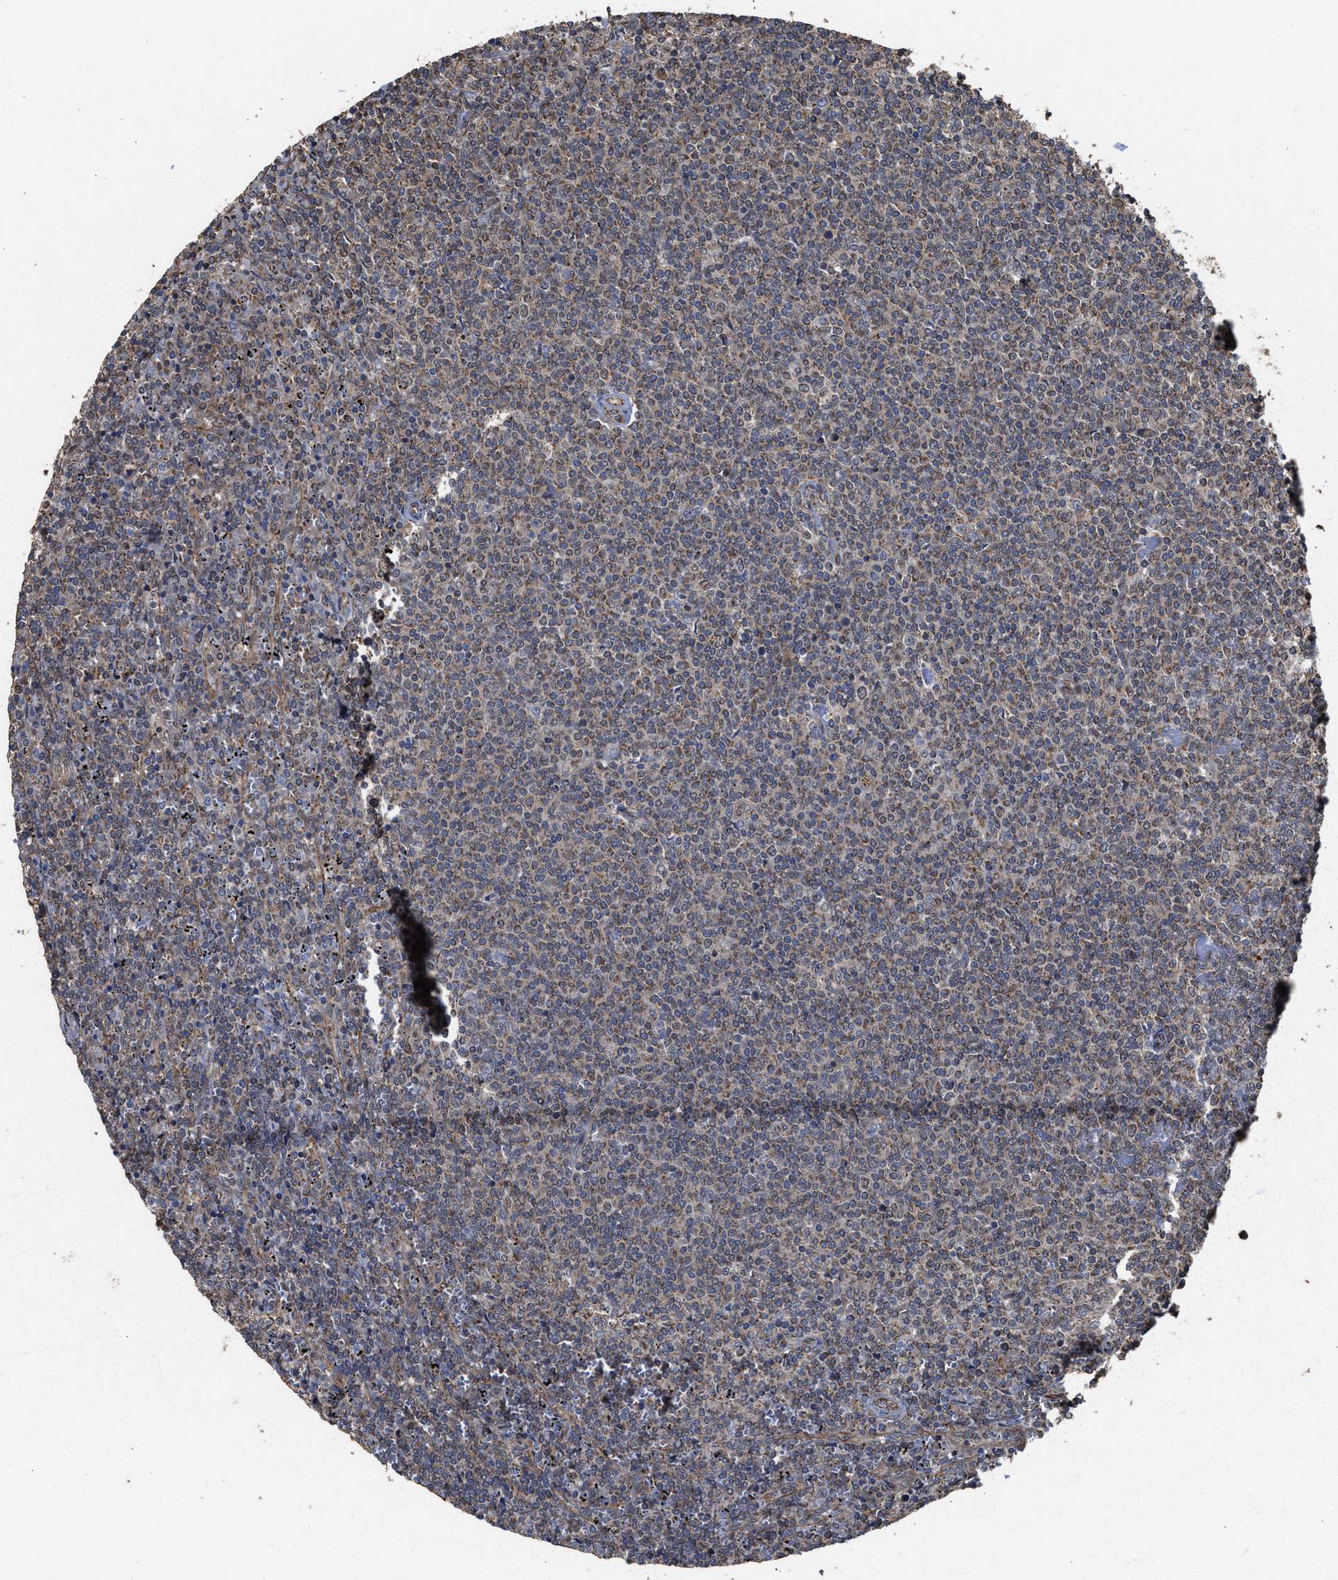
{"staining": {"intensity": "weak", "quantity": ">75%", "location": "cytoplasmic/membranous"}, "tissue": "lymphoma", "cell_type": "Tumor cells", "image_type": "cancer", "snomed": [{"axis": "morphology", "description": "Malignant lymphoma, non-Hodgkin's type, Low grade"}, {"axis": "topography", "description": "Spleen"}], "caption": "This is a micrograph of immunohistochemistry (IHC) staining of low-grade malignant lymphoma, non-Hodgkin's type, which shows weak expression in the cytoplasmic/membranous of tumor cells.", "gene": "ZNHIT6", "patient": {"sex": "female", "age": 50}}